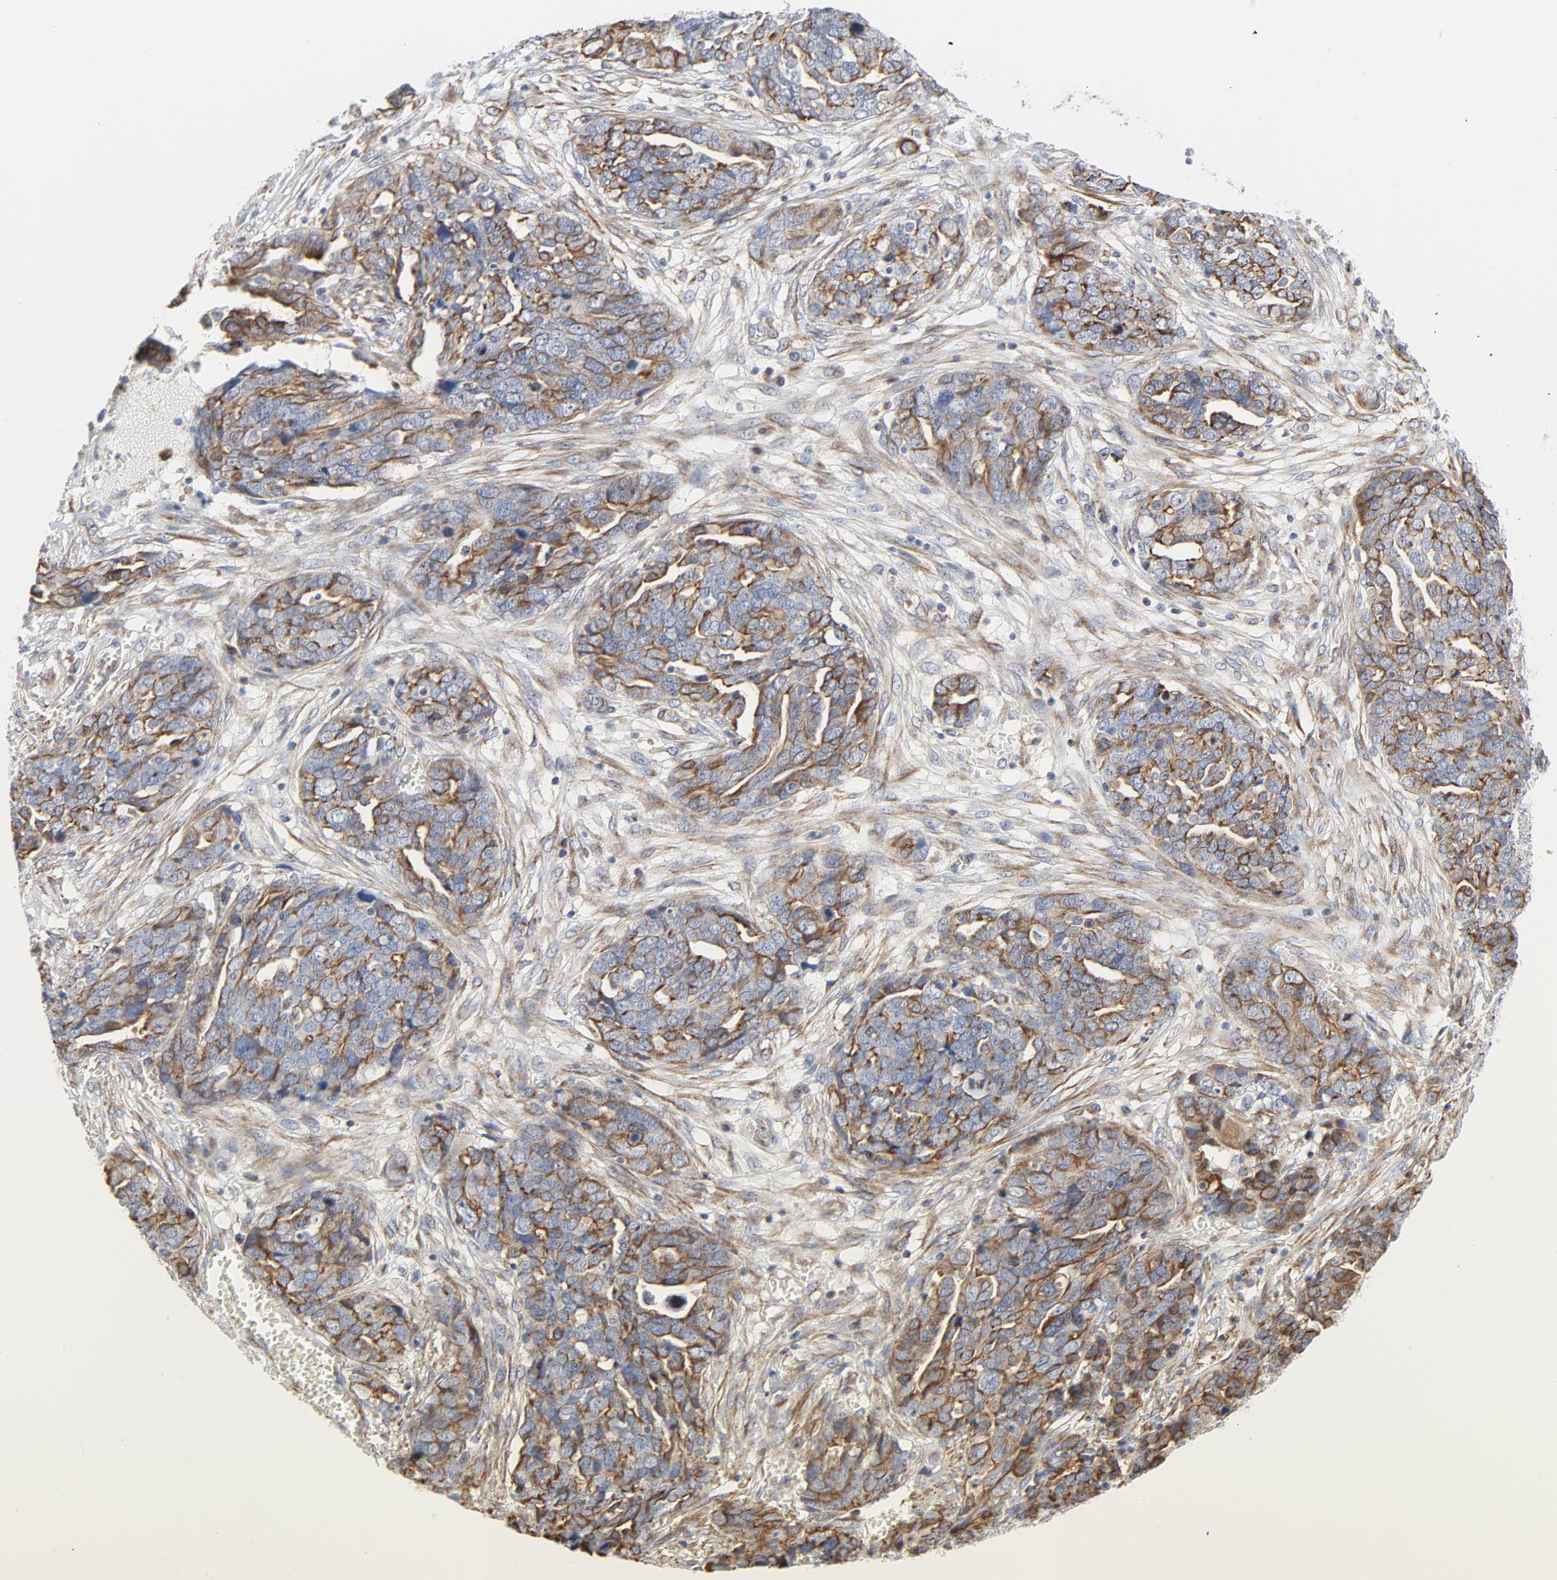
{"staining": {"intensity": "moderate", "quantity": ">75%", "location": "cytoplasmic/membranous"}, "tissue": "ovarian cancer", "cell_type": "Tumor cells", "image_type": "cancer", "snomed": [{"axis": "morphology", "description": "Normal tissue, NOS"}, {"axis": "morphology", "description": "Cystadenocarcinoma, serous, NOS"}, {"axis": "topography", "description": "Fallopian tube"}, {"axis": "topography", "description": "Ovary"}], "caption": "Protein staining of ovarian serous cystadenocarcinoma tissue shows moderate cytoplasmic/membranous staining in about >75% of tumor cells. (brown staining indicates protein expression, while blue staining denotes nuclei).", "gene": "TUBB1", "patient": {"sex": "female", "age": 56}}